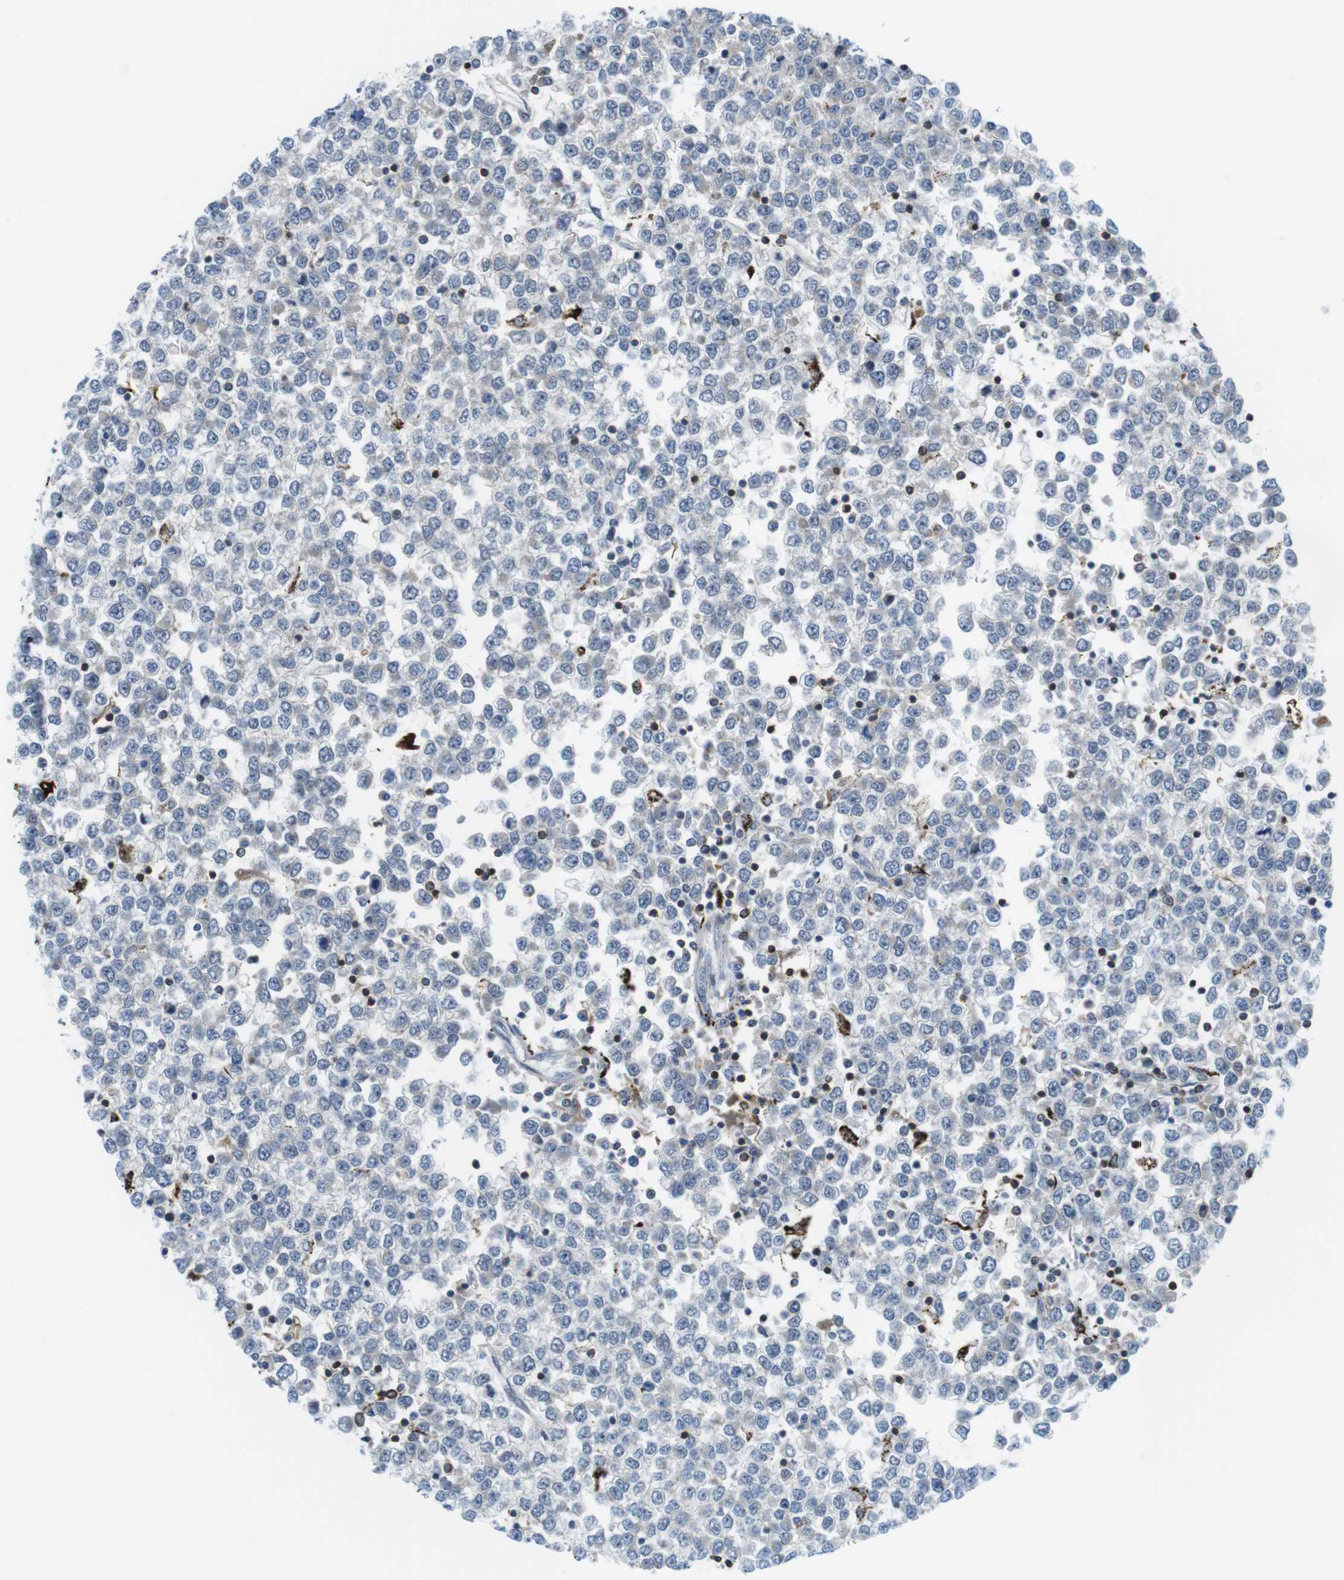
{"staining": {"intensity": "negative", "quantity": "none", "location": "none"}, "tissue": "testis cancer", "cell_type": "Tumor cells", "image_type": "cancer", "snomed": [{"axis": "morphology", "description": "Seminoma, NOS"}, {"axis": "topography", "description": "Testis"}], "caption": "An immunohistochemistry photomicrograph of testis cancer is shown. There is no staining in tumor cells of testis cancer.", "gene": "KCNE3", "patient": {"sex": "male", "age": 65}}